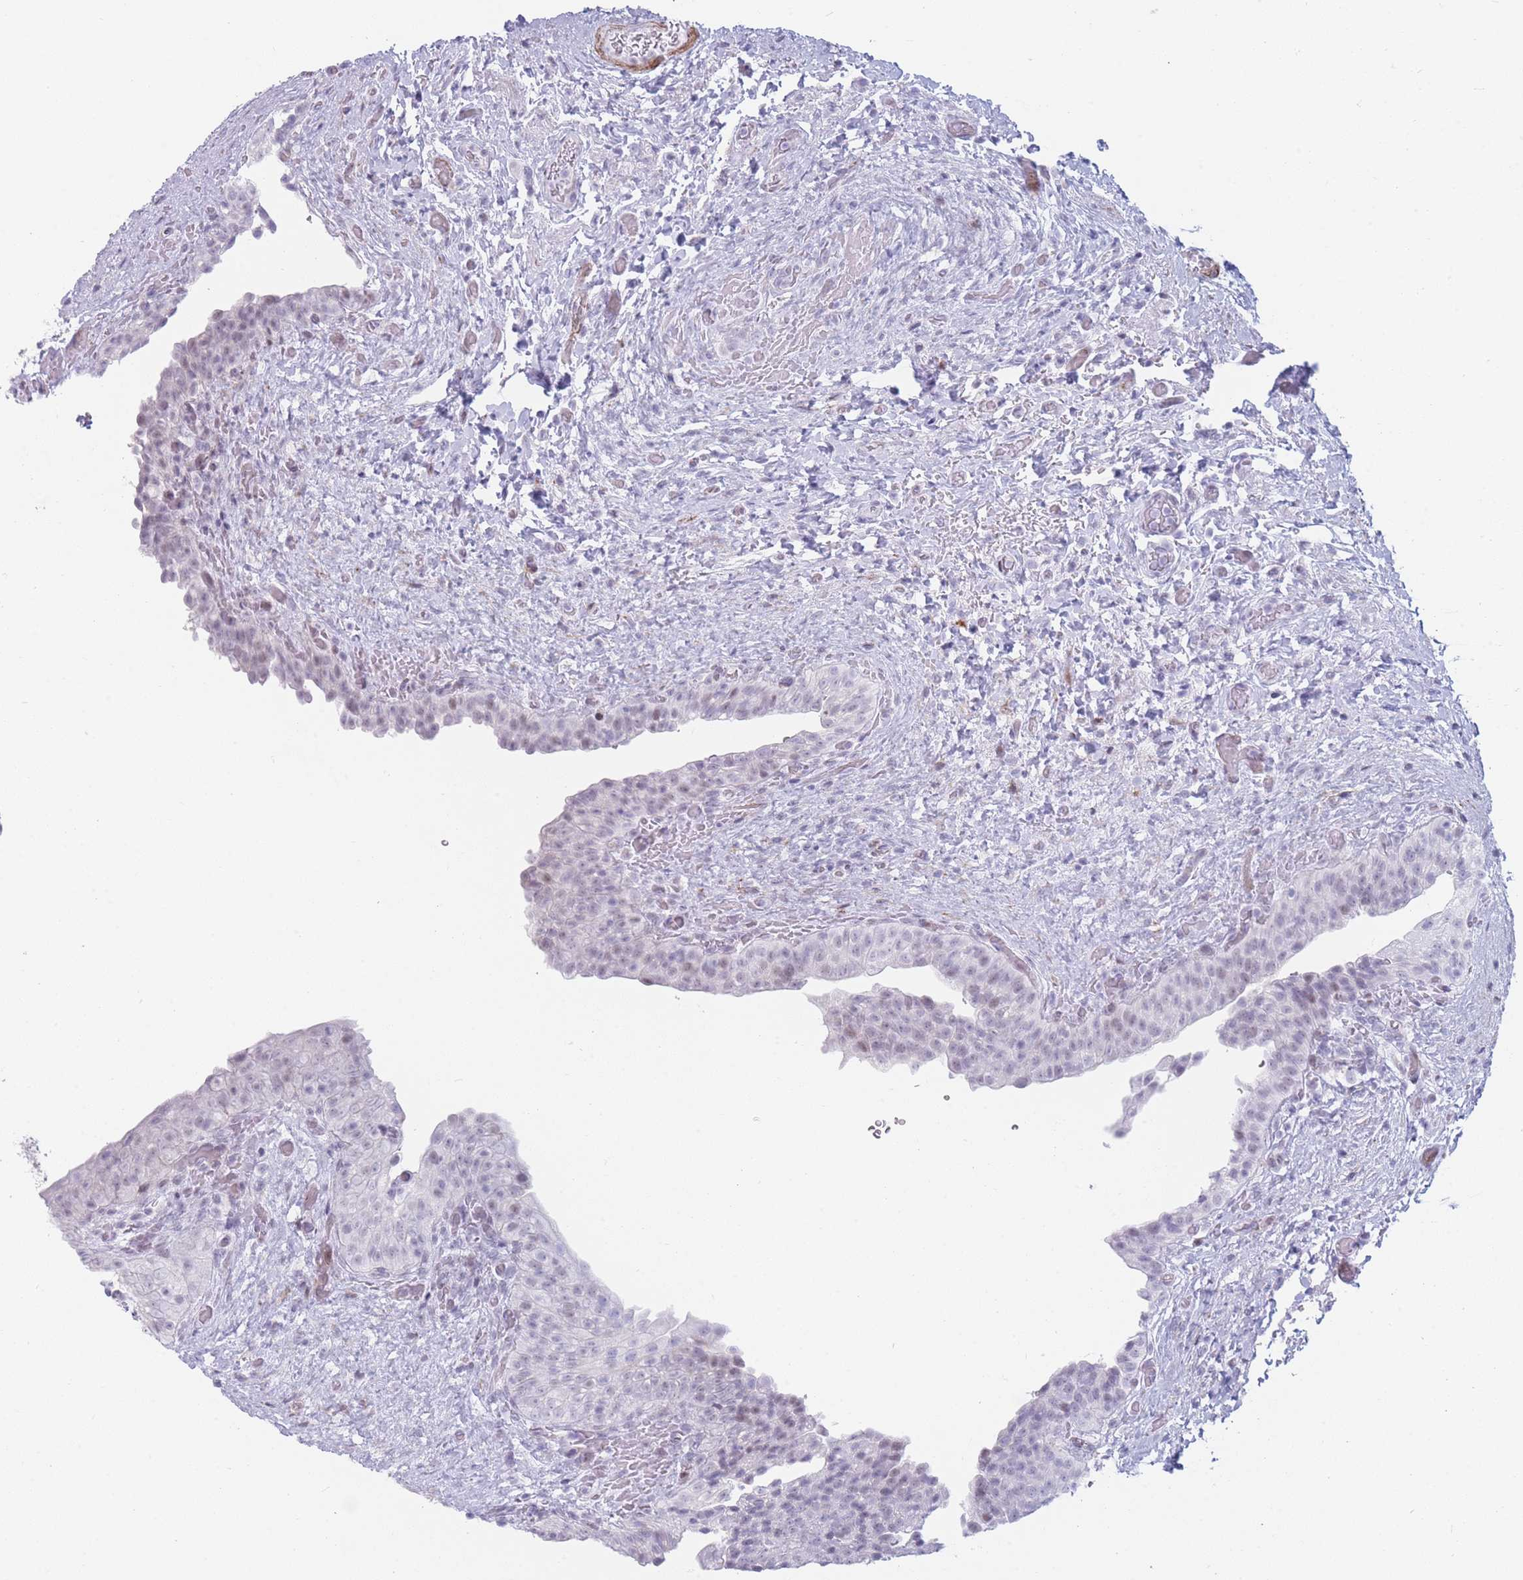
{"staining": {"intensity": "weak", "quantity": "<25%", "location": "nuclear"}, "tissue": "urinary bladder", "cell_type": "Urothelial cells", "image_type": "normal", "snomed": [{"axis": "morphology", "description": "Normal tissue, NOS"}, {"axis": "topography", "description": "Urinary bladder"}], "caption": "Immunohistochemical staining of unremarkable human urinary bladder exhibits no significant staining in urothelial cells.", "gene": "IFNA10", "patient": {"sex": "male", "age": 69}}